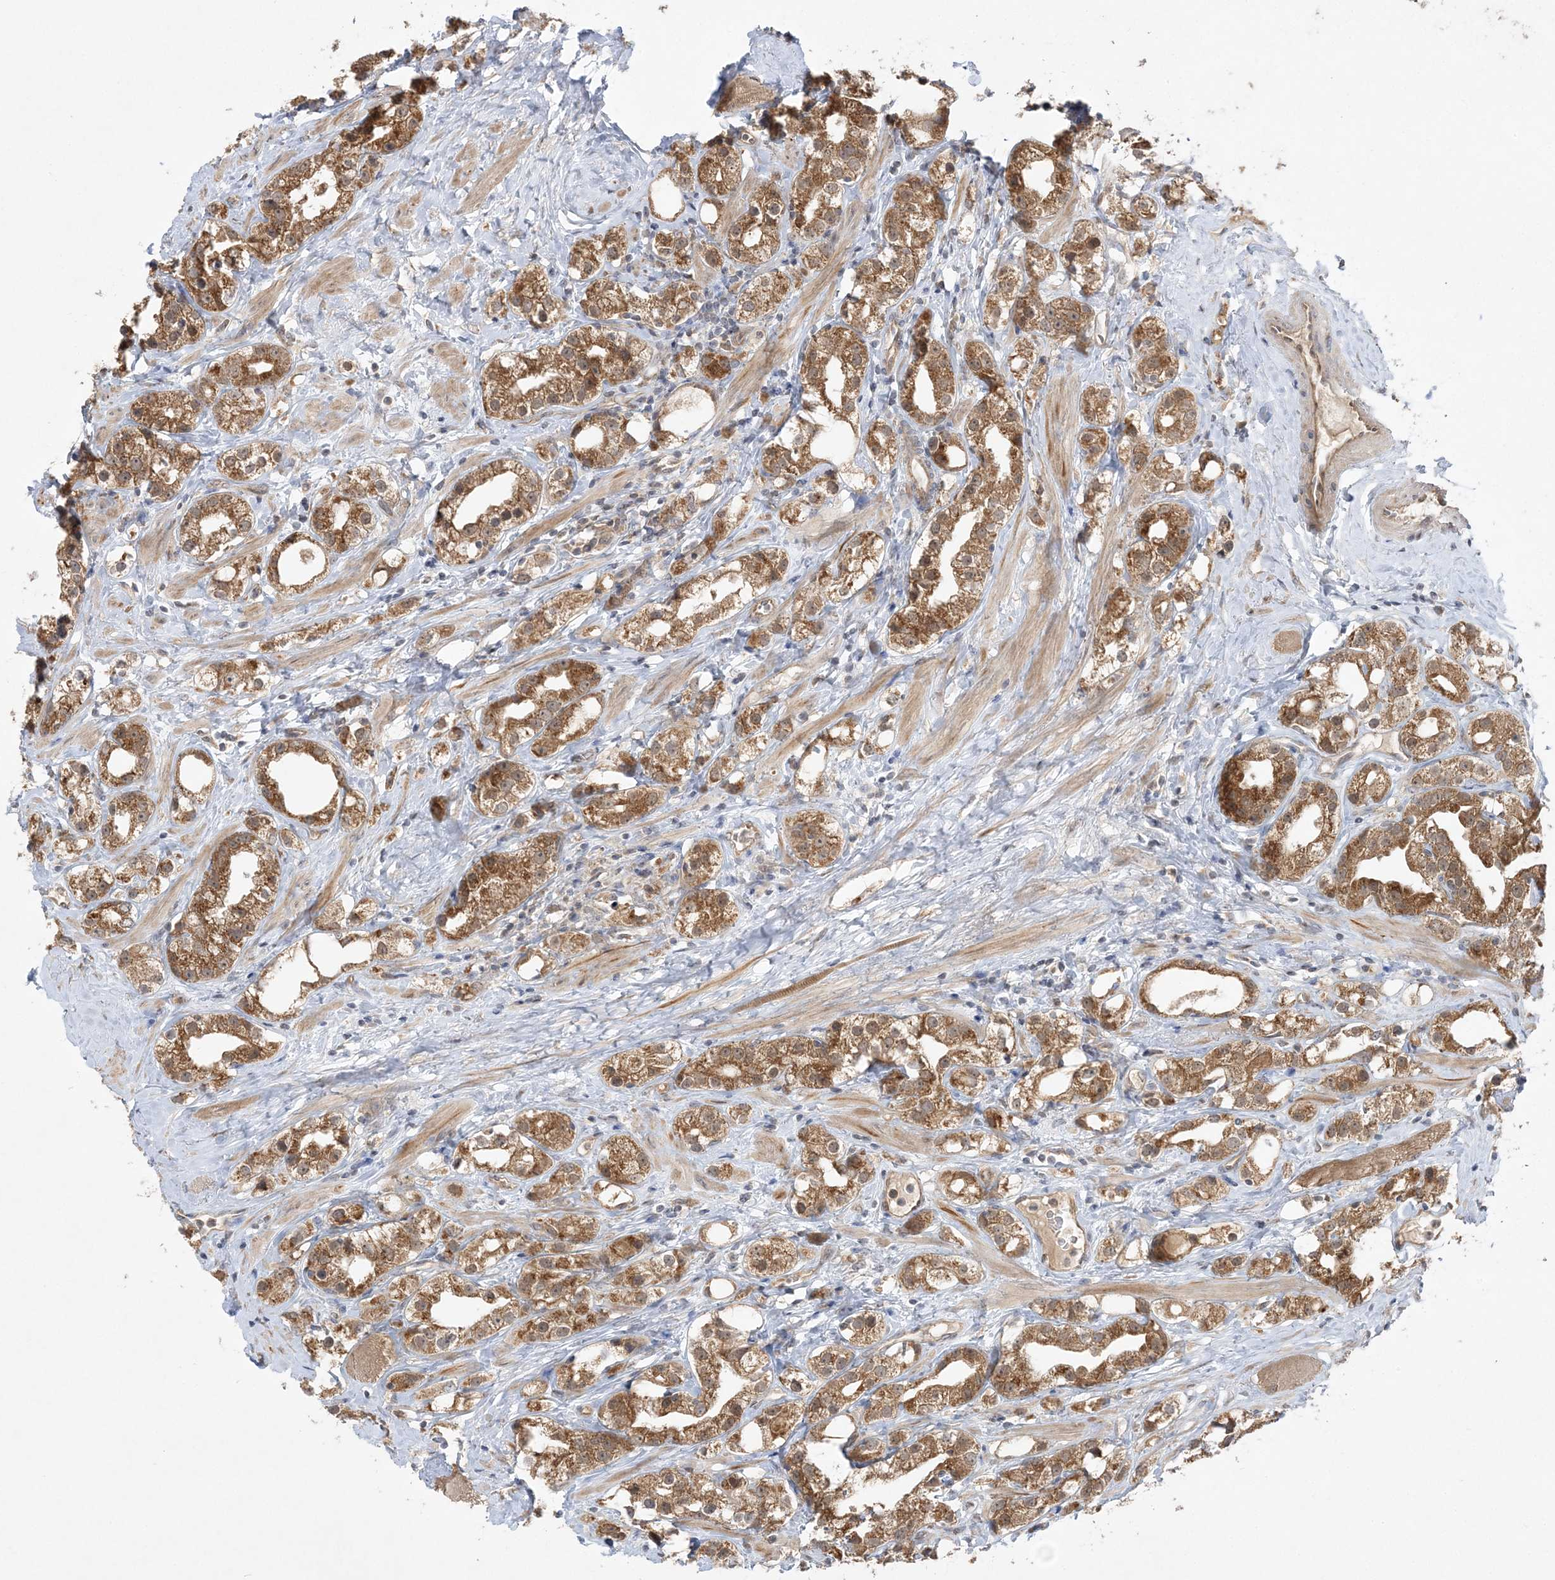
{"staining": {"intensity": "moderate", "quantity": ">75%", "location": "cytoplasmic/membranous"}, "tissue": "prostate cancer", "cell_type": "Tumor cells", "image_type": "cancer", "snomed": [{"axis": "morphology", "description": "Adenocarcinoma, NOS"}, {"axis": "topography", "description": "Prostate"}], "caption": "A histopathology image of human prostate cancer (adenocarcinoma) stained for a protein exhibits moderate cytoplasmic/membranous brown staining in tumor cells. (DAB = brown stain, brightfield microscopy at high magnification).", "gene": "MMADHC", "patient": {"sex": "male", "age": 79}}